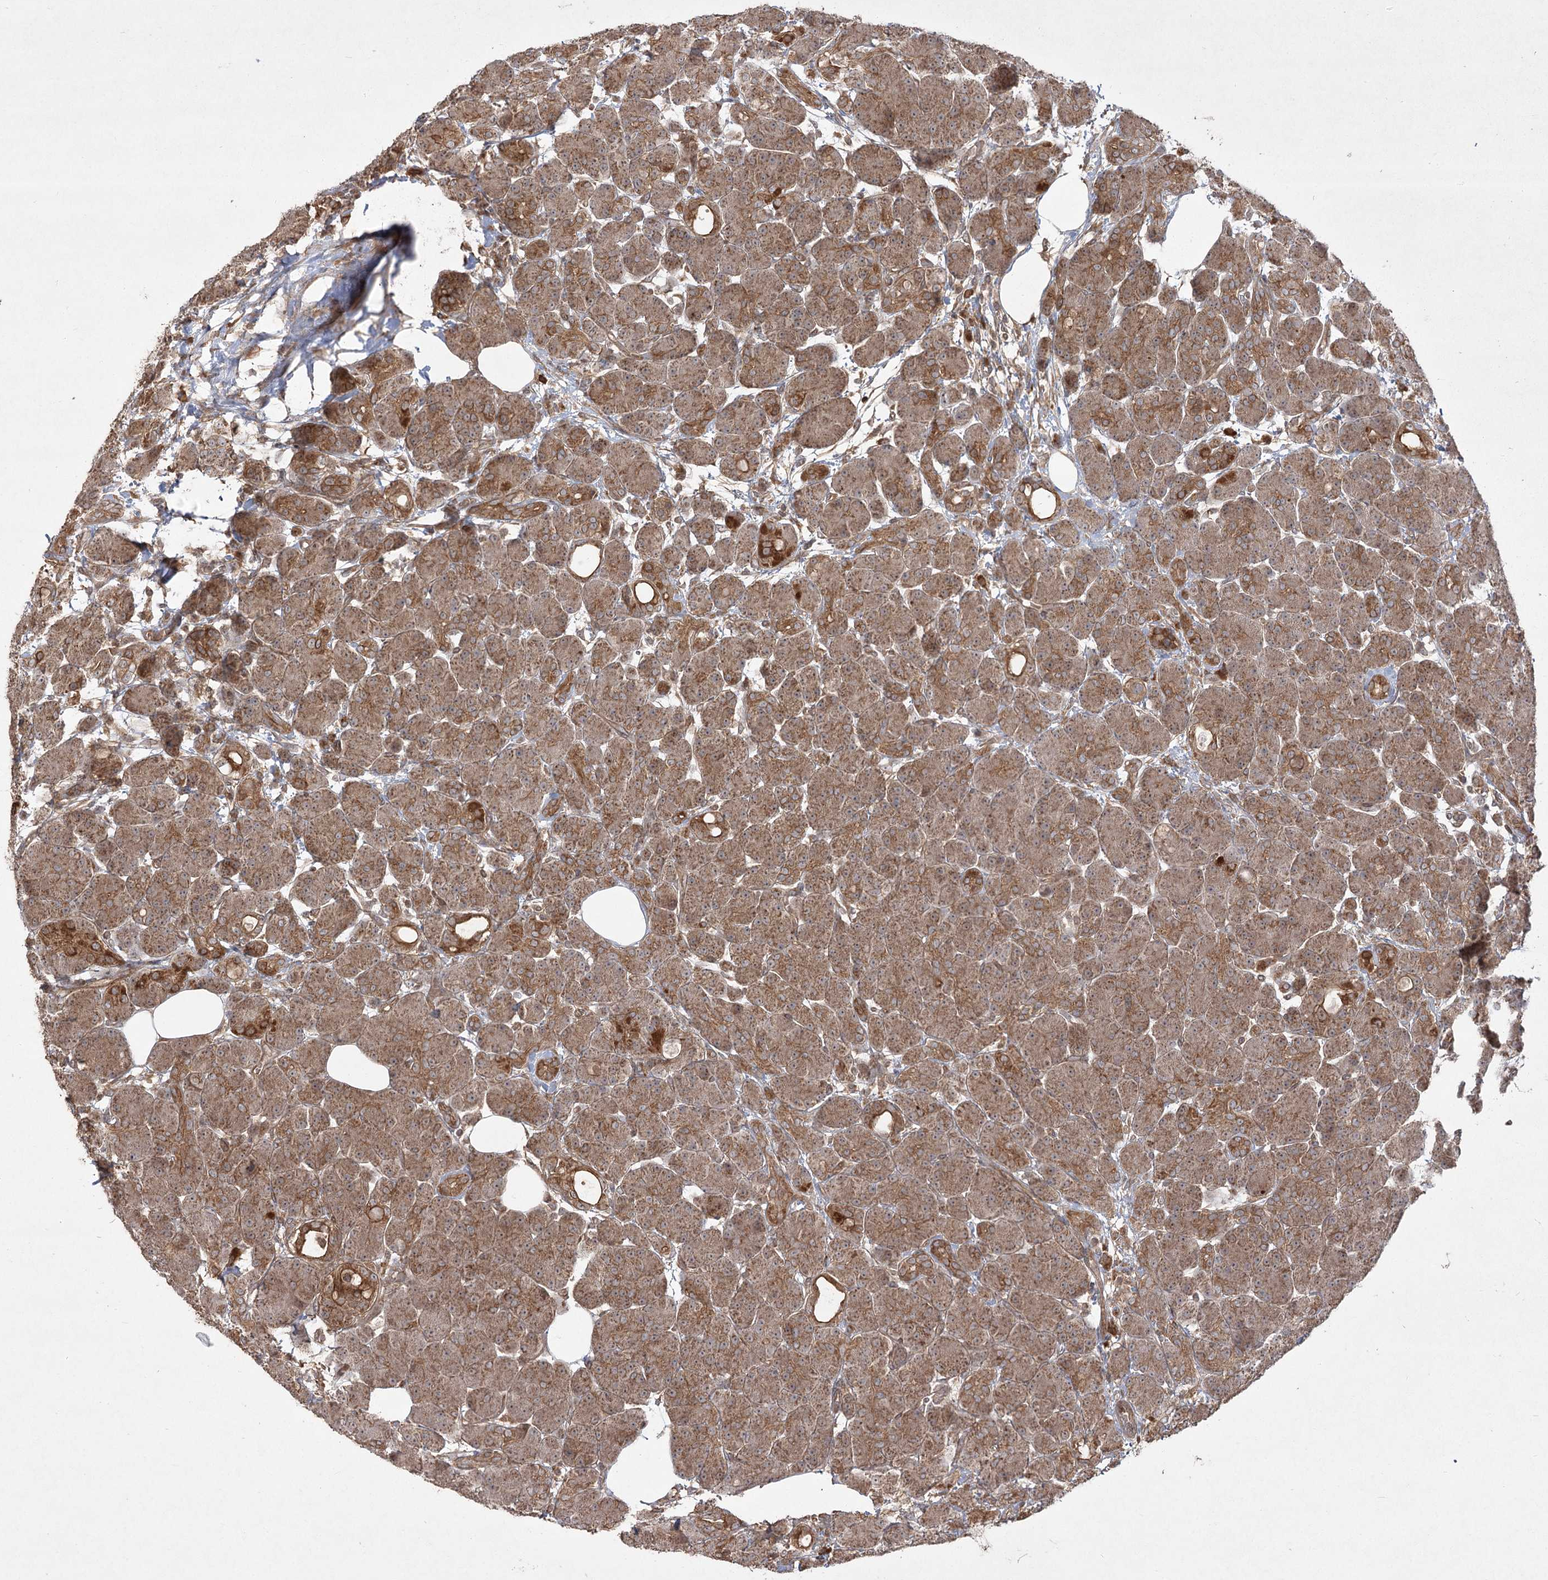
{"staining": {"intensity": "strong", "quantity": ">75%", "location": "cytoplasmic/membranous"}, "tissue": "pancreas", "cell_type": "Exocrine glandular cells", "image_type": "normal", "snomed": [{"axis": "morphology", "description": "Normal tissue, NOS"}, {"axis": "topography", "description": "Pancreas"}], "caption": "A photomicrograph showing strong cytoplasmic/membranous positivity in about >75% of exocrine glandular cells in benign pancreas, as visualized by brown immunohistochemical staining.", "gene": "CPLANE1", "patient": {"sex": "male", "age": 63}}